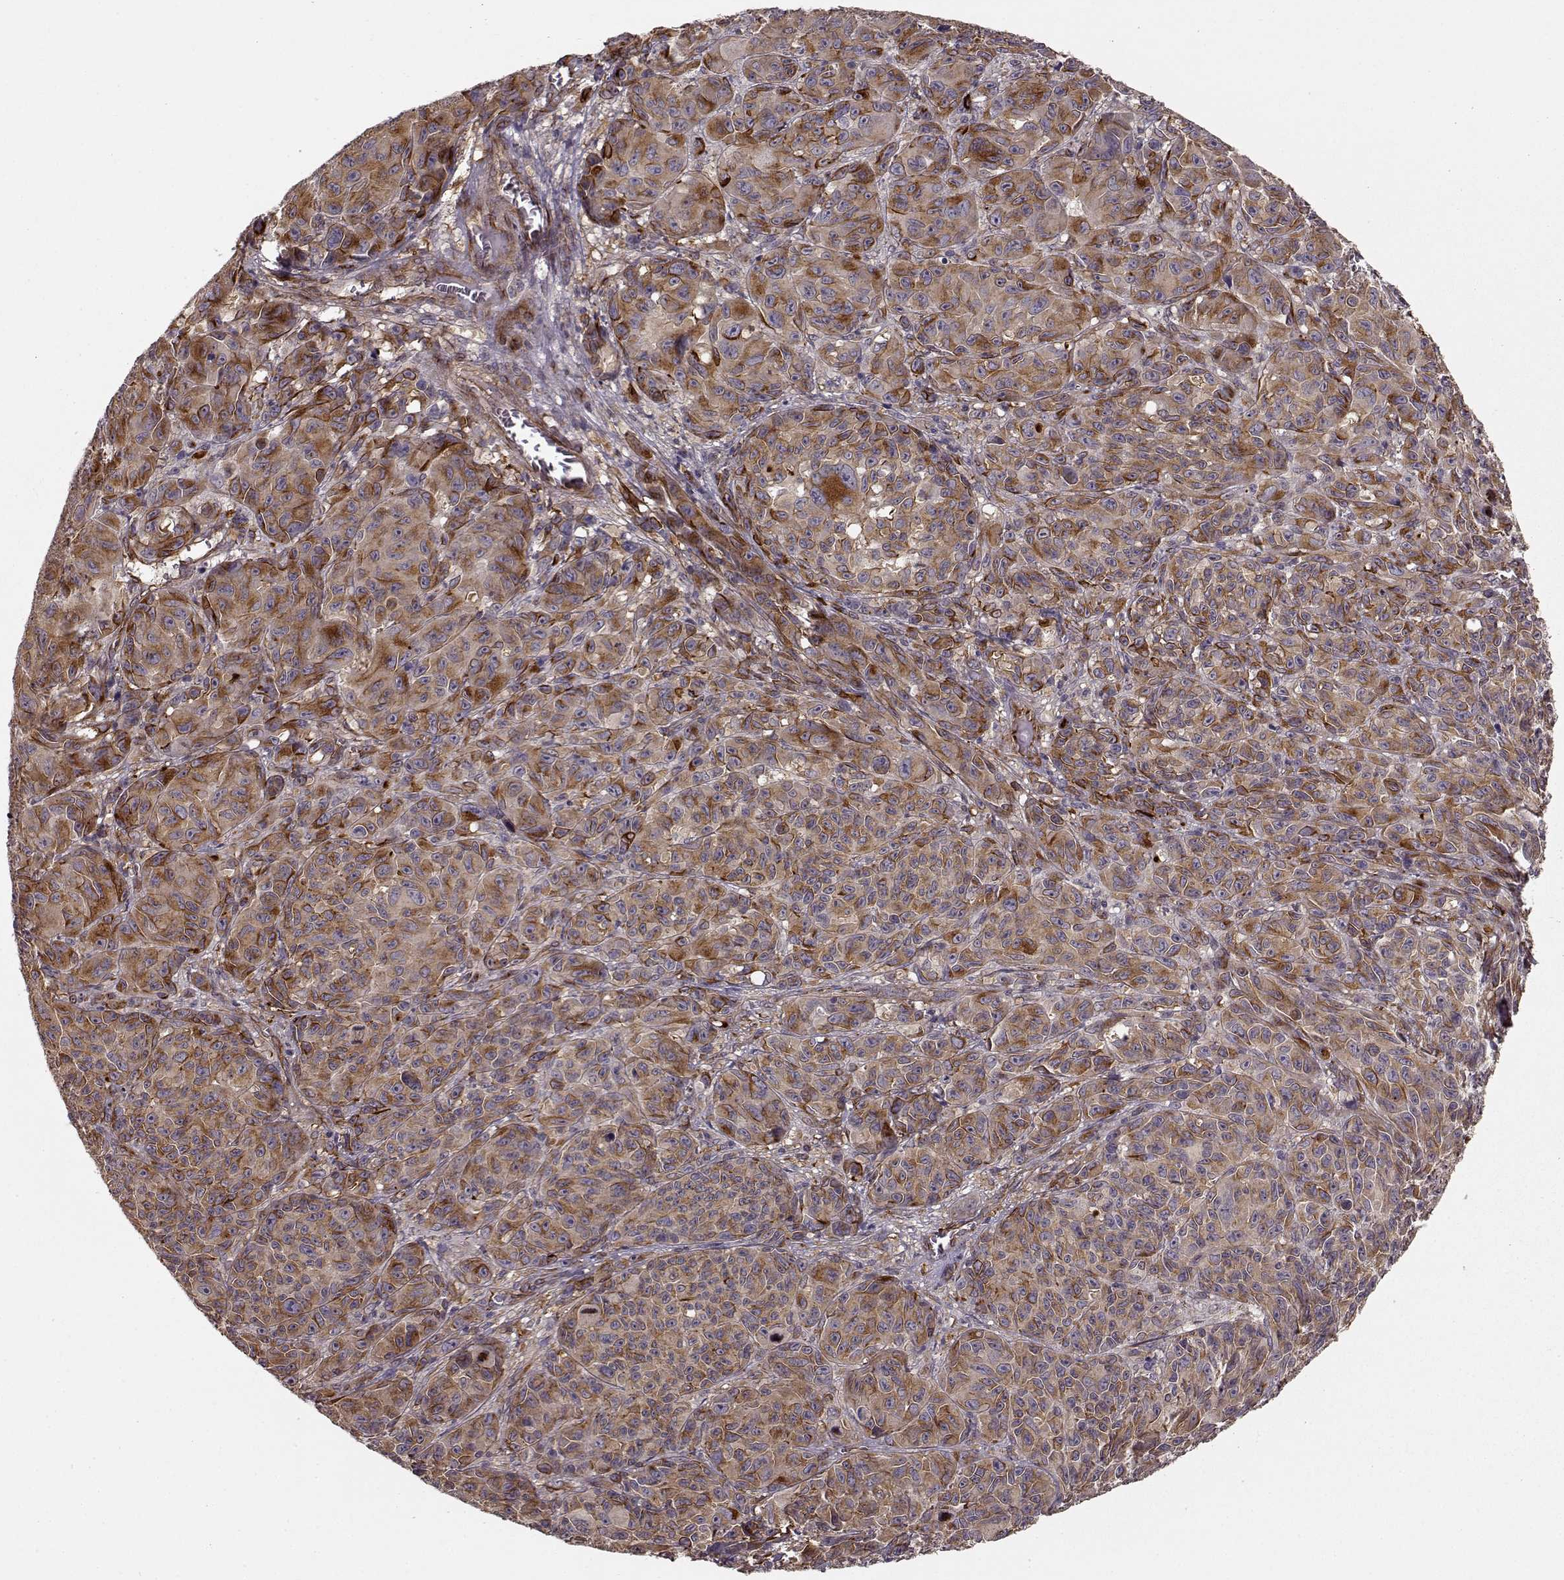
{"staining": {"intensity": "strong", "quantity": "25%-75%", "location": "cytoplasmic/membranous"}, "tissue": "melanoma", "cell_type": "Tumor cells", "image_type": "cancer", "snomed": [{"axis": "morphology", "description": "Malignant melanoma, NOS"}, {"axis": "topography", "description": "Vulva, labia, clitoris and Bartholin´s gland, NO"}], "caption": "The immunohistochemical stain highlights strong cytoplasmic/membranous positivity in tumor cells of malignant melanoma tissue.", "gene": "MTR", "patient": {"sex": "female", "age": 75}}